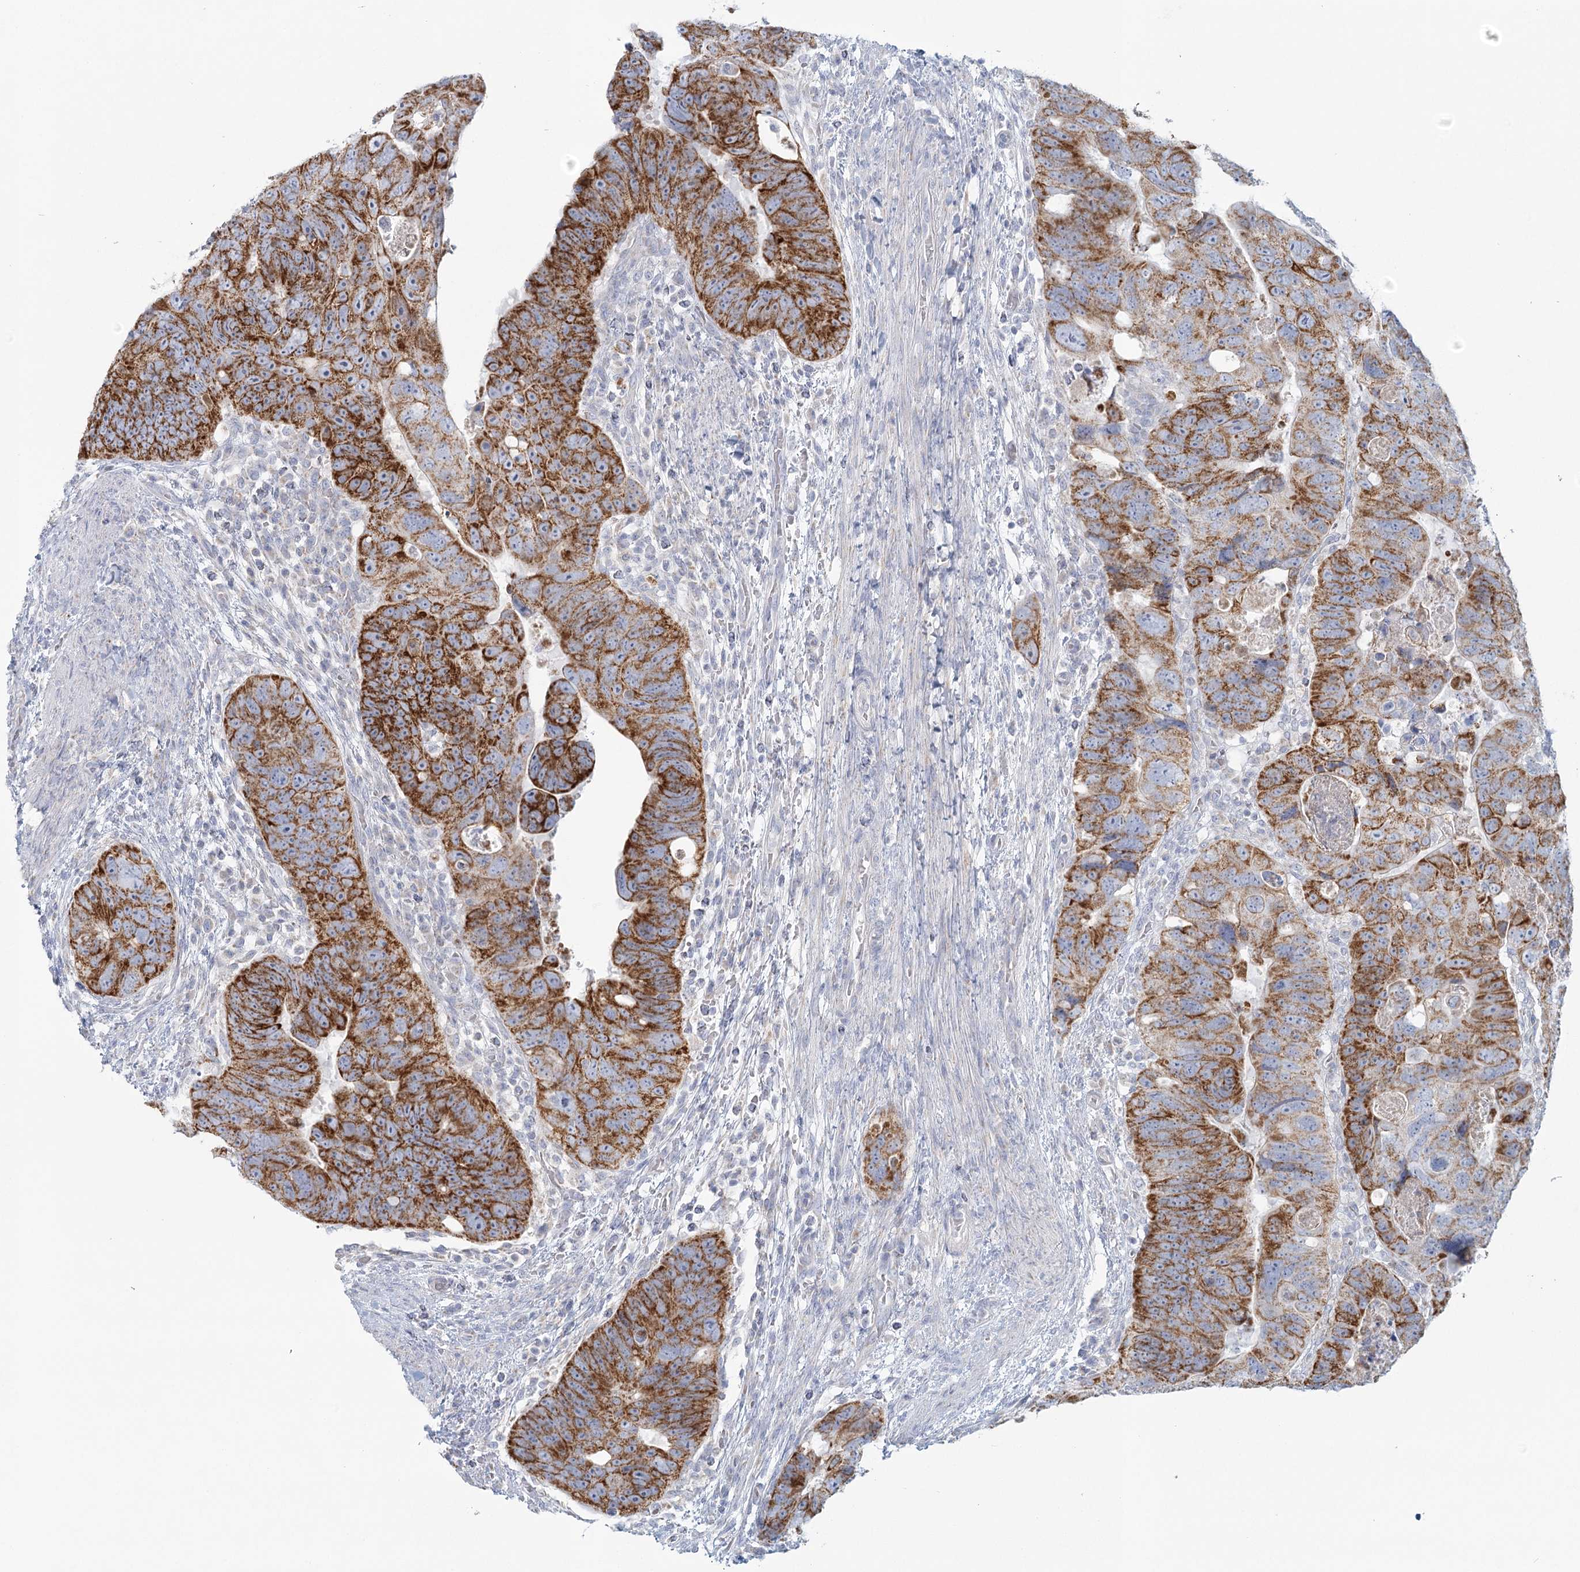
{"staining": {"intensity": "strong", "quantity": ">75%", "location": "cytoplasmic/membranous"}, "tissue": "colorectal cancer", "cell_type": "Tumor cells", "image_type": "cancer", "snomed": [{"axis": "morphology", "description": "Adenocarcinoma, NOS"}, {"axis": "topography", "description": "Rectum"}], "caption": "Immunohistochemical staining of colorectal cancer (adenocarcinoma) displays high levels of strong cytoplasmic/membranous expression in about >75% of tumor cells.", "gene": "BPHL", "patient": {"sex": "male", "age": 59}}